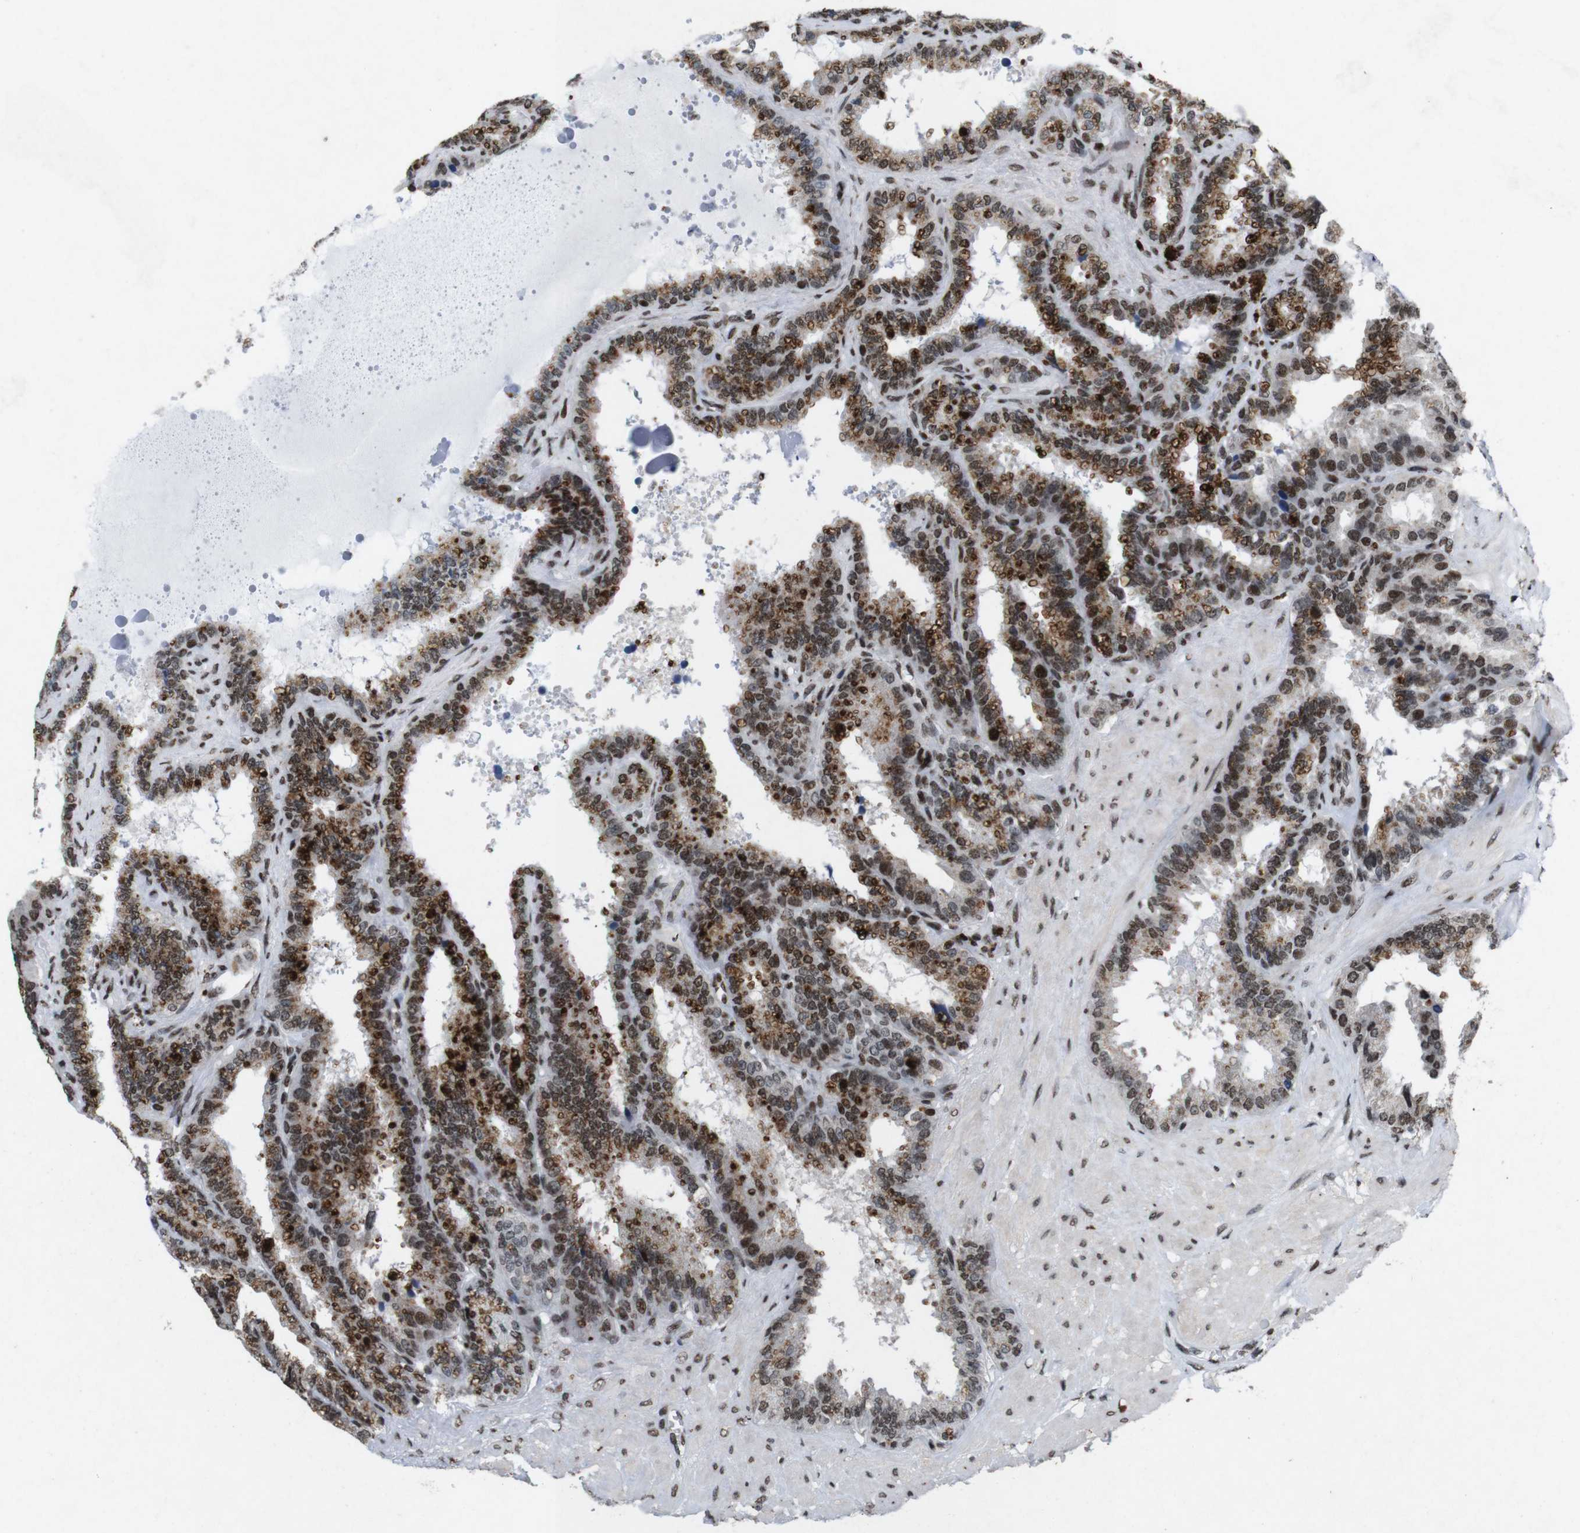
{"staining": {"intensity": "moderate", "quantity": ">75%", "location": "cytoplasmic/membranous,nuclear"}, "tissue": "seminal vesicle", "cell_type": "Glandular cells", "image_type": "normal", "snomed": [{"axis": "morphology", "description": "Normal tissue, NOS"}, {"axis": "topography", "description": "Seminal veicle"}], "caption": "A photomicrograph of seminal vesicle stained for a protein exhibits moderate cytoplasmic/membranous,nuclear brown staining in glandular cells.", "gene": "MAGEH1", "patient": {"sex": "male", "age": 46}}